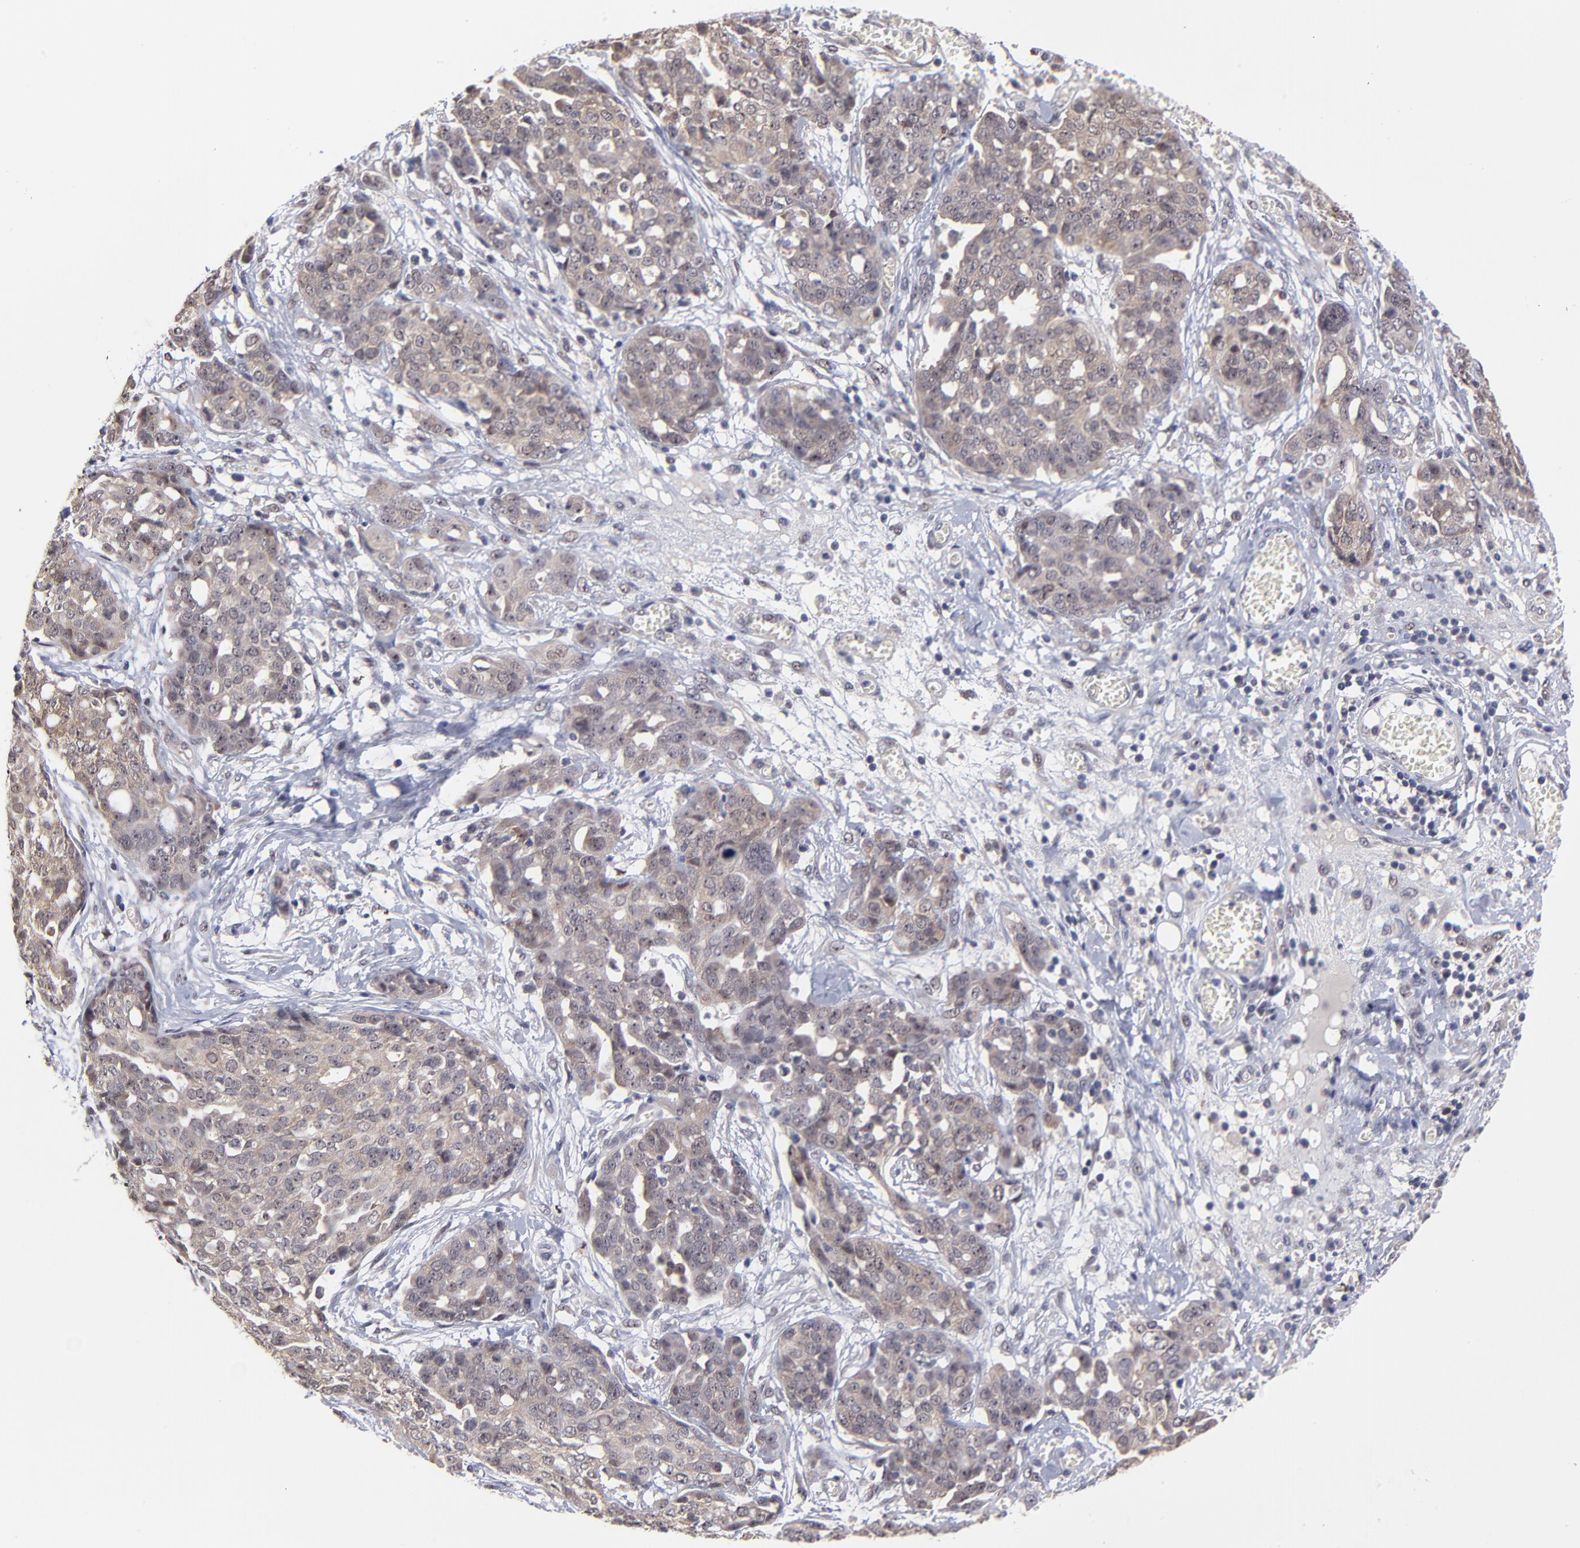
{"staining": {"intensity": "moderate", "quantity": ">75%", "location": "cytoplasmic/membranous"}, "tissue": "ovarian cancer", "cell_type": "Tumor cells", "image_type": "cancer", "snomed": [{"axis": "morphology", "description": "Cystadenocarcinoma, serous, NOS"}, {"axis": "topography", "description": "Soft tissue"}, {"axis": "topography", "description": "Ovary"}], "caption": "A histopathology image of ovarian serous cystadenocarcinoma stained for a protein exhibits moderate cytoplasmic/membranous brown staining in tumor cells.", "gene": "UBE2E3", "patient": {"sex": "female", "age": 57}}